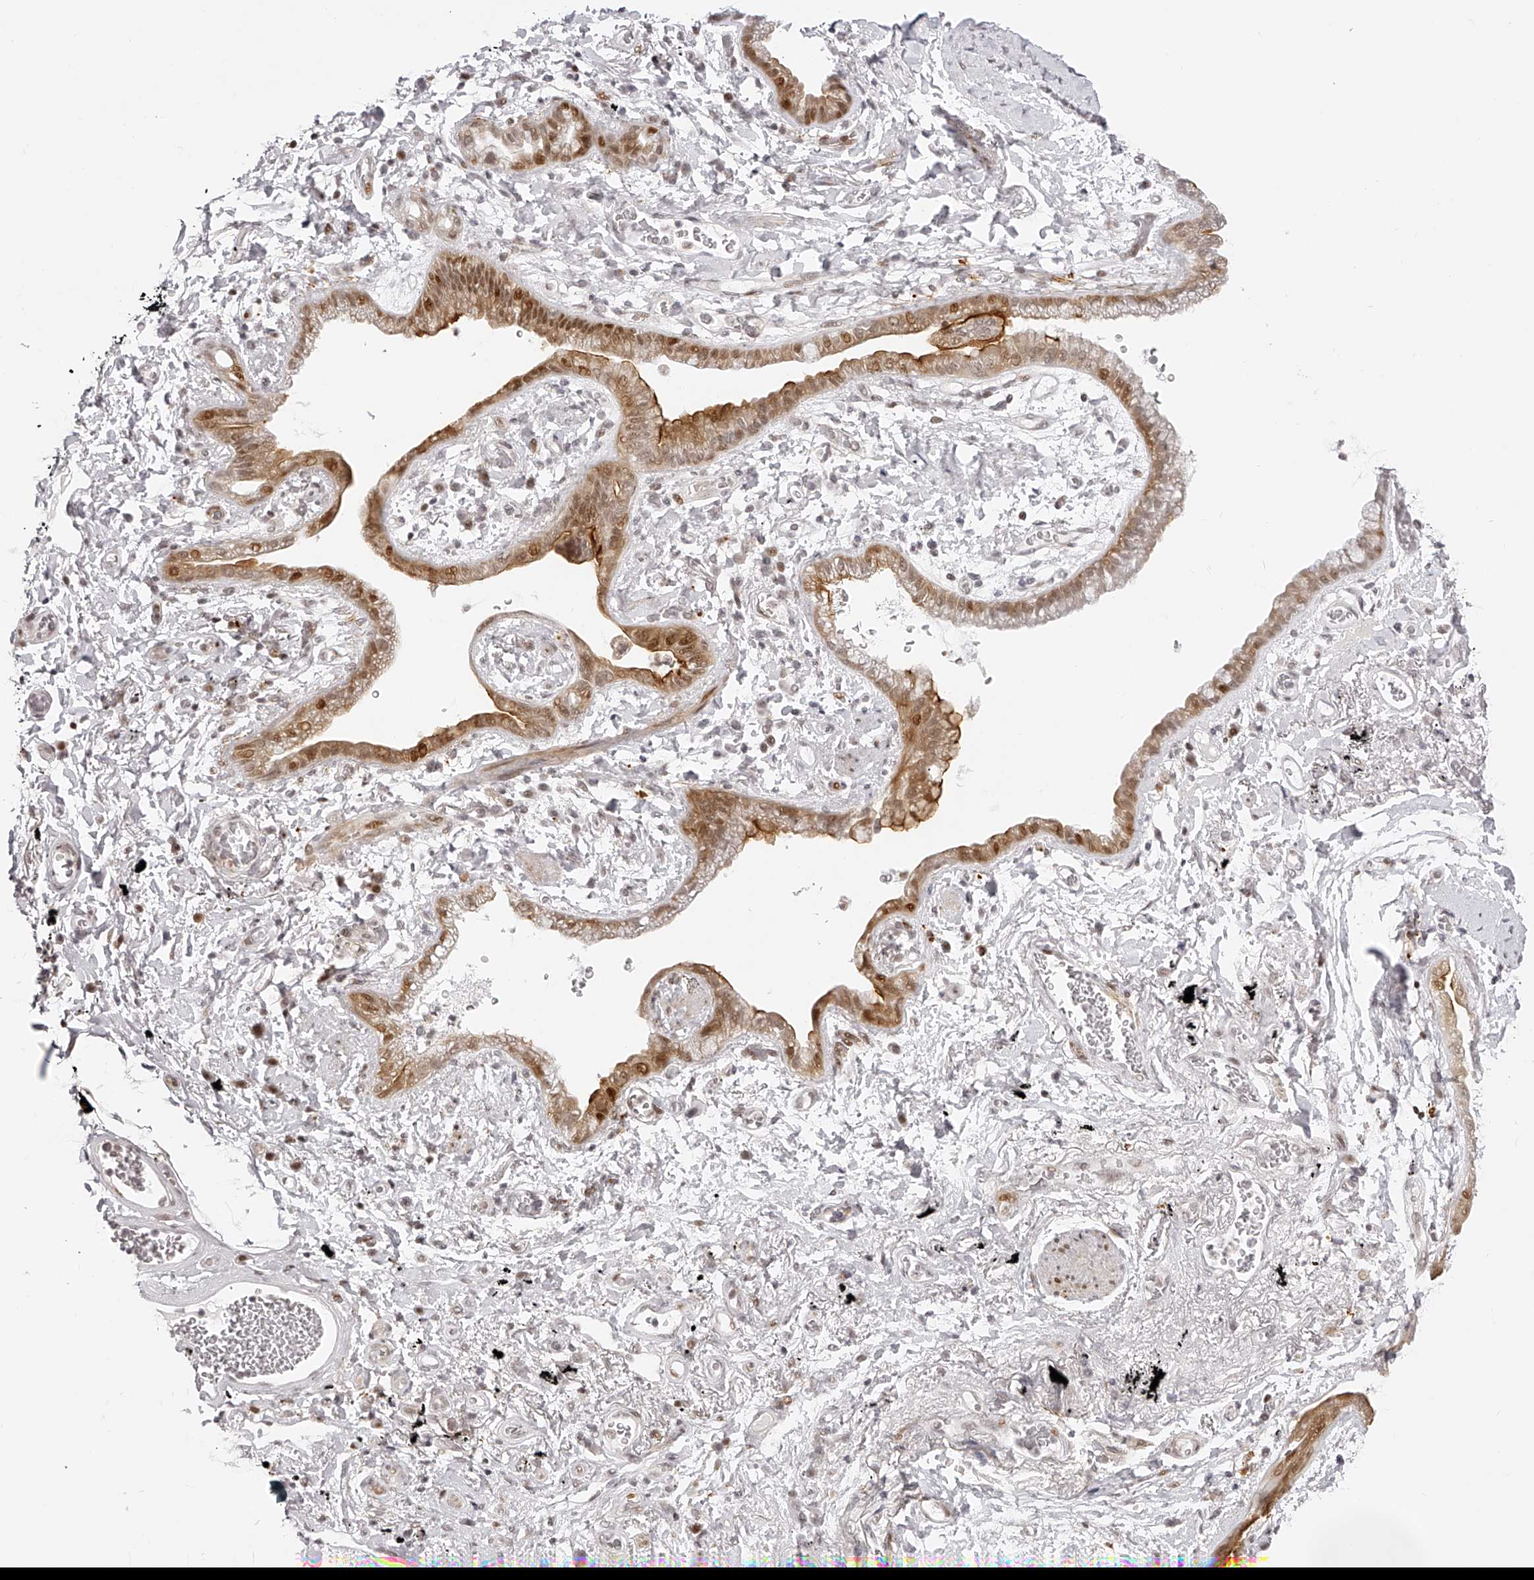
{"staining": {"intensity": "moderate", "quantity": ">75%", "location": "cytoplasmic/membranous,nuclear"}, "tissue": "lung cancer", "cell_type": "Tumor cells", "image_type": "cancer", "snomed": [{"axis": "morphology", "description": "Adenocarcinoma, NOS"}, {"axis": "topography", "description": "Lung"}], "caption": "Lung cancer (adenocarcinoma) stained with immunohistochemistry (IHC) shows moderate cytoplasmic/membranous and nuclear expression in about >75% of tumor cells.", "gene": "PLEKHG1", "patient": {"sex": "female", "age": 70}}